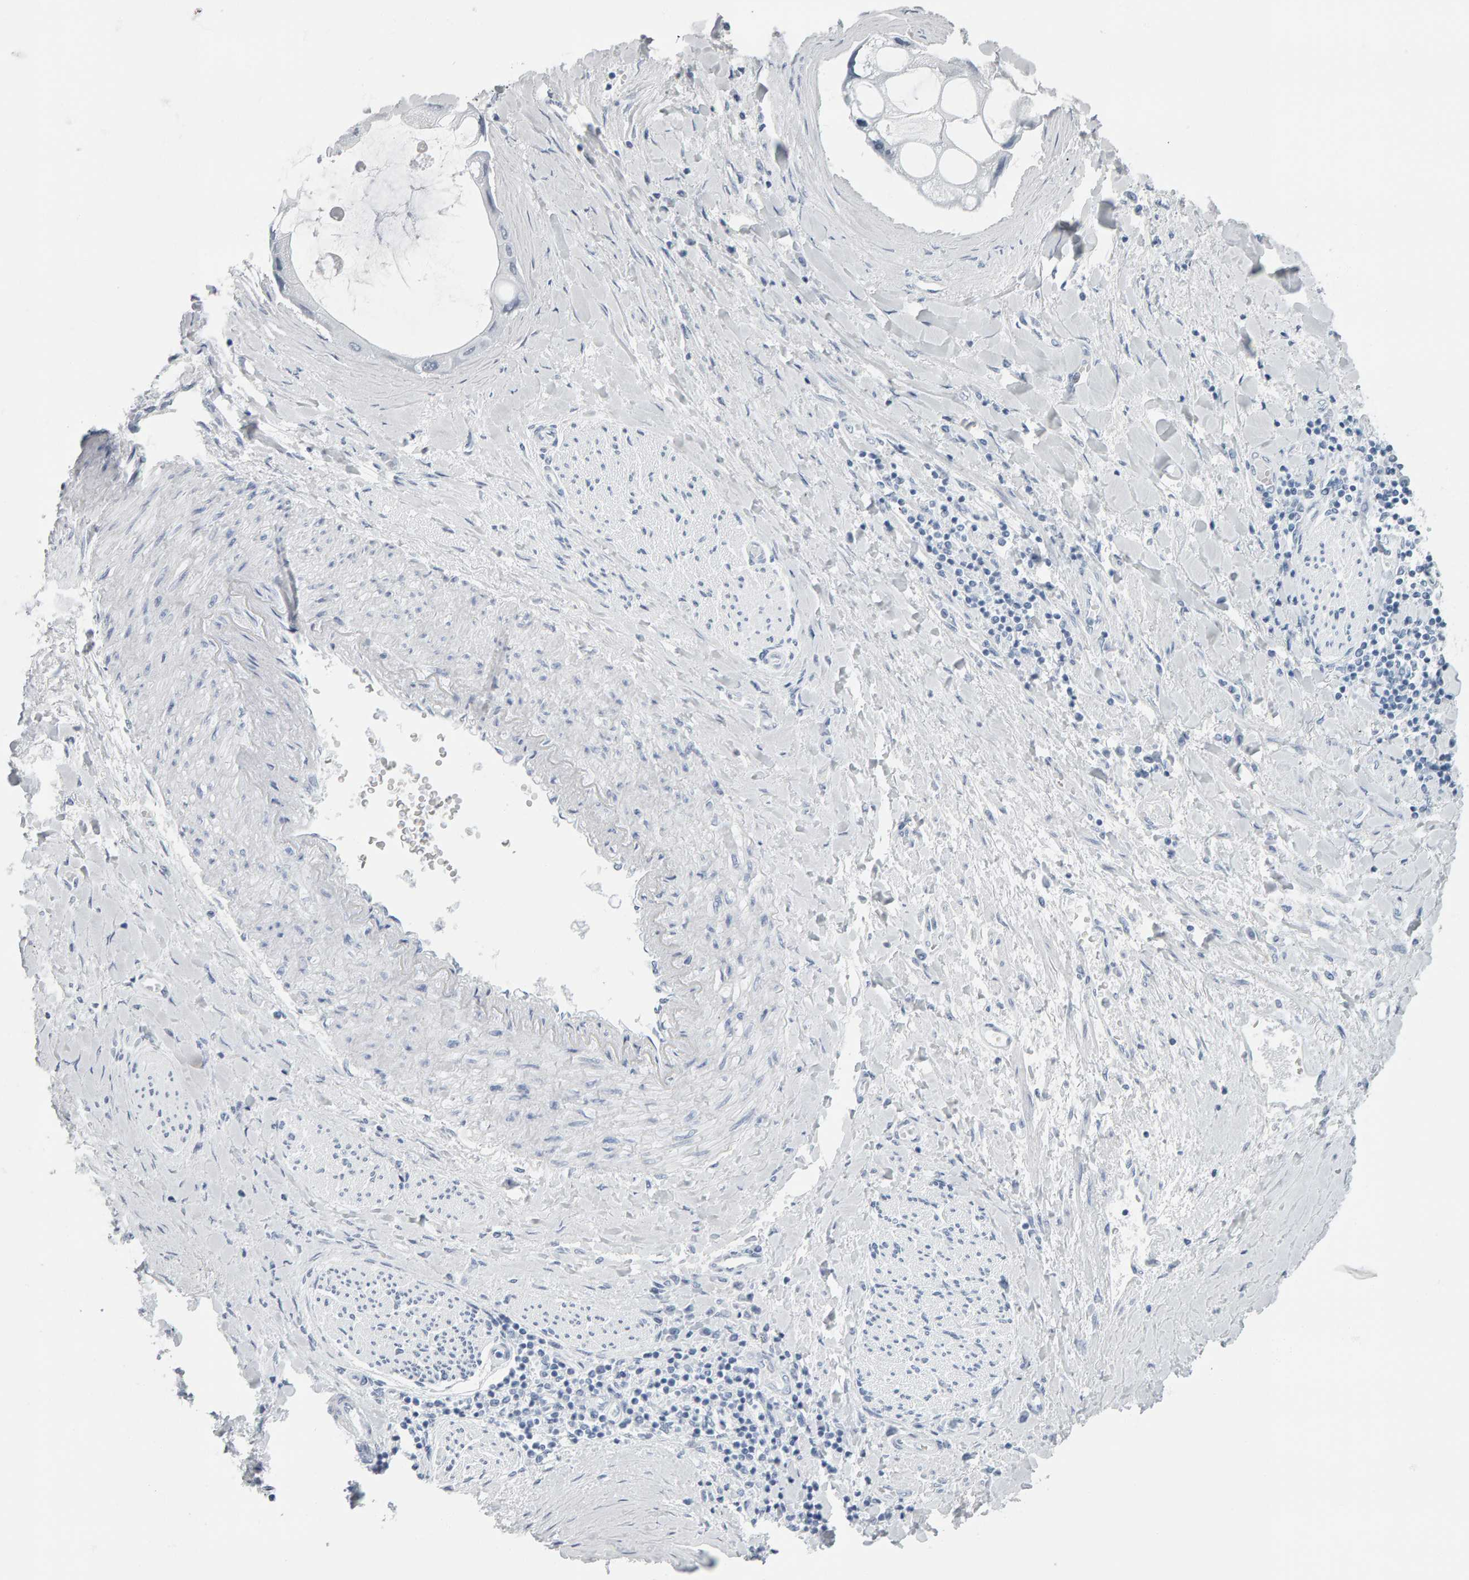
{"staining": {"intensity": "negative", "quantity": "none", "location": "none"}, "tissue": "liver cancer", "cell_type": "Tumor cells", "image_type": "cancer", "snomed": [{"axis": "morphology", "description": "Cholangiocarcinoma"}, {"axis": "topography", "description": "Liver"}], "caption": "High power microscopy histopathology image of an immunohistochemistry histopathology image of liver cancer (cholangiocarcinoma), revealing no significant positivity in tumor cells. The staining was performed using DAB to visualize the protein expression in brown, while the nuclei were stained in blue with hematoxylin (Magnification: 20x).", "gene": "SPACA3", "patient": {"sex": "male", "age": 50}}